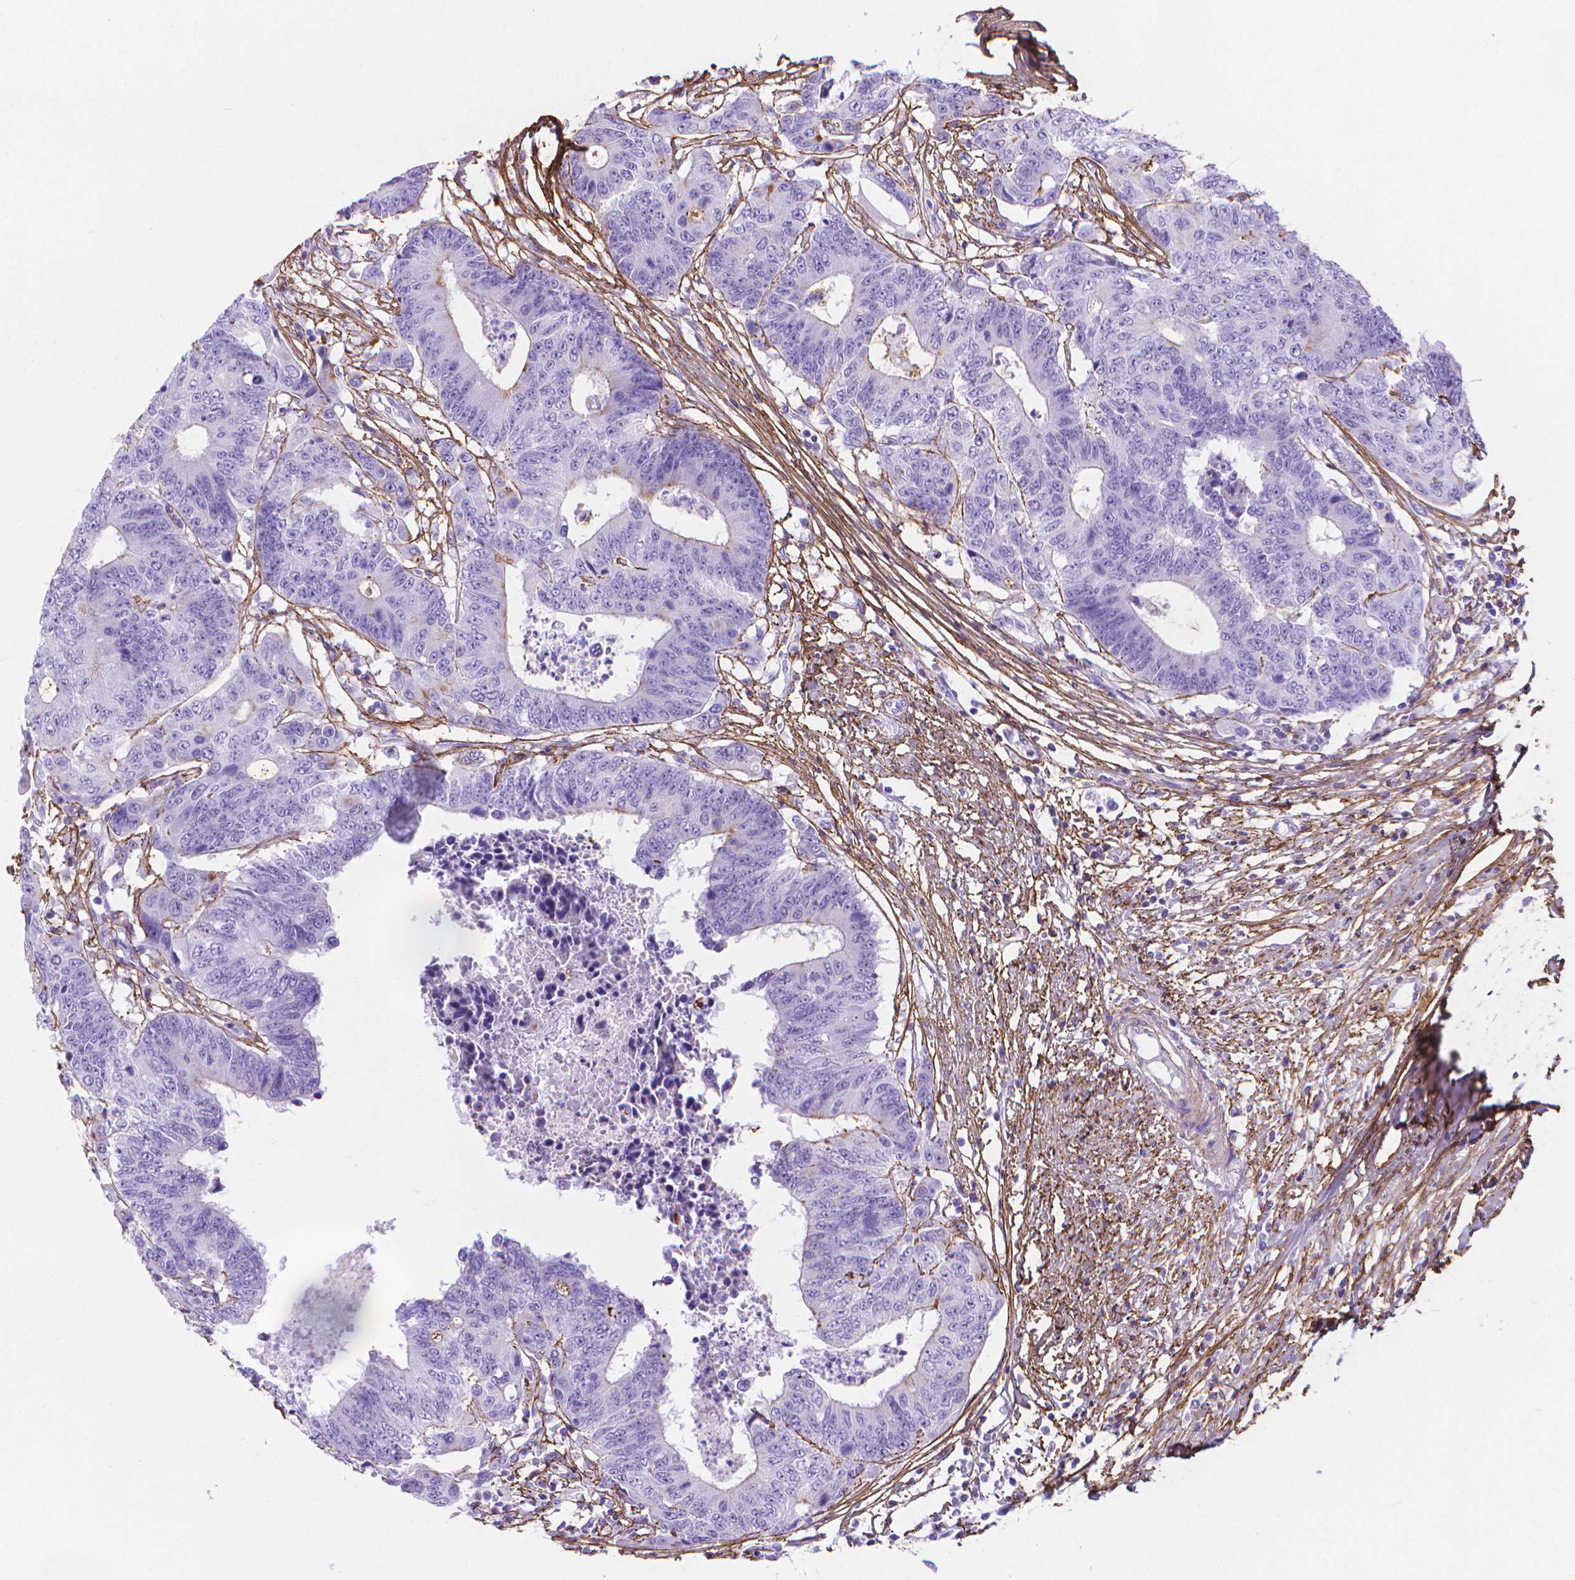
{"staining": {"intensity": "negative", "quantity": "none", "location": "none"}, "tissue": "colorectal cancer", "cell_type": "Tumor cells", "image_type": "cancer", "snomed": [{"axis": "morphology", "description": "Adenocarcinoma, NOS"}, {"axis": "topography", "description": "Colon"}], "caption": "This is a micrograph of immunohistochemistry staining of colorectal adenocarcinoma, which shows no expression in tumor cells.", "gene": "MFAP2", "patient": {"sex": "female", "age": 48}}